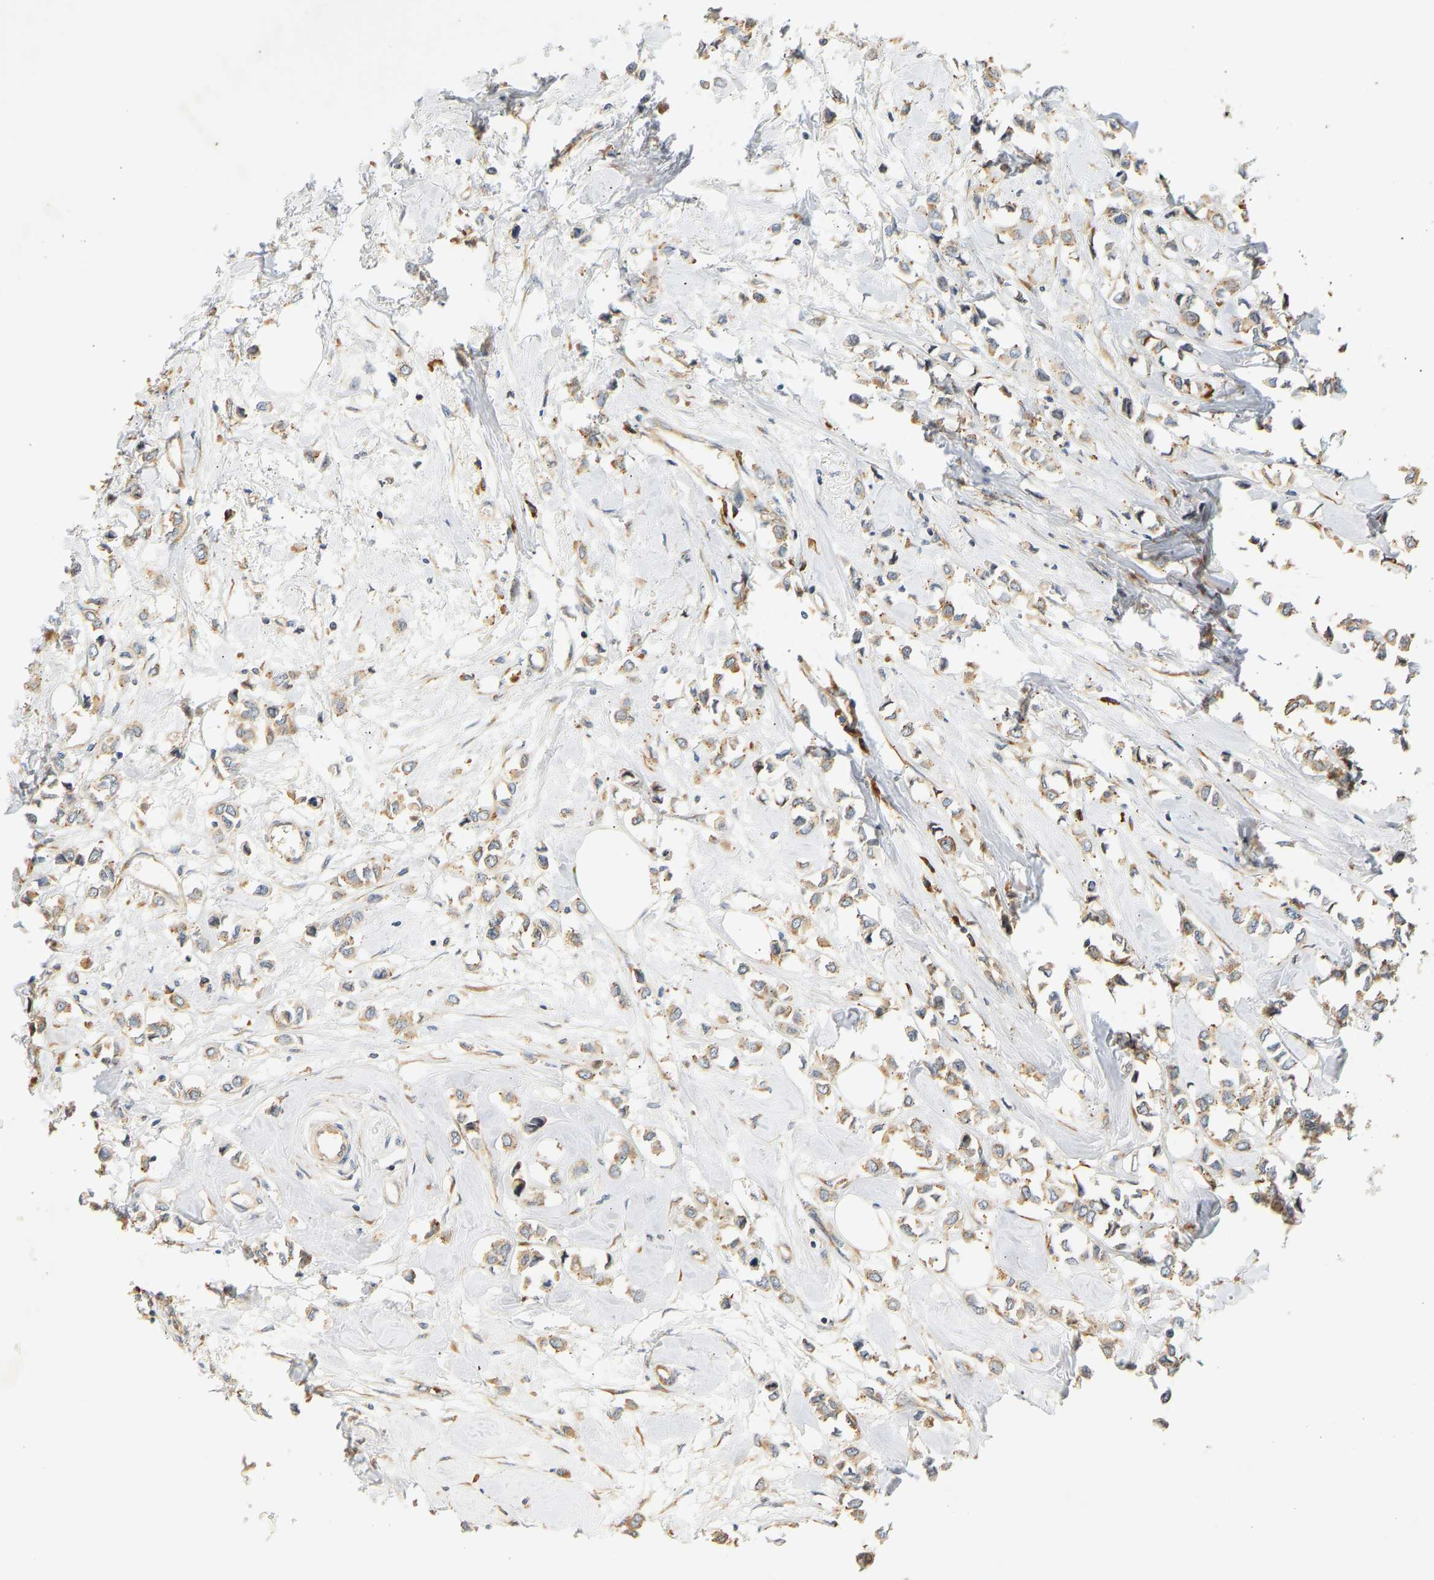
{"staining": {"intensity": "moderate", "quantity": ">75%", "location": "cytoplasmic/membranous"}, "tissue": "breast cancer", "cell_type": "Tumor cells", "image_type": "cancer", "snomed": [{"axis": "morphology", "description": "Lobular carcinoma"}, {"axis": "topography", "description": "Breast"}], "caption": "About >75% of tumor cells in lobular carcinoma (breast) display moderate cytoplasmic/membranous protein staining as visualized by brown immunohistochemical staining.", "gene": "RPS14", "patient": {"sex": "female", "age": 51}}